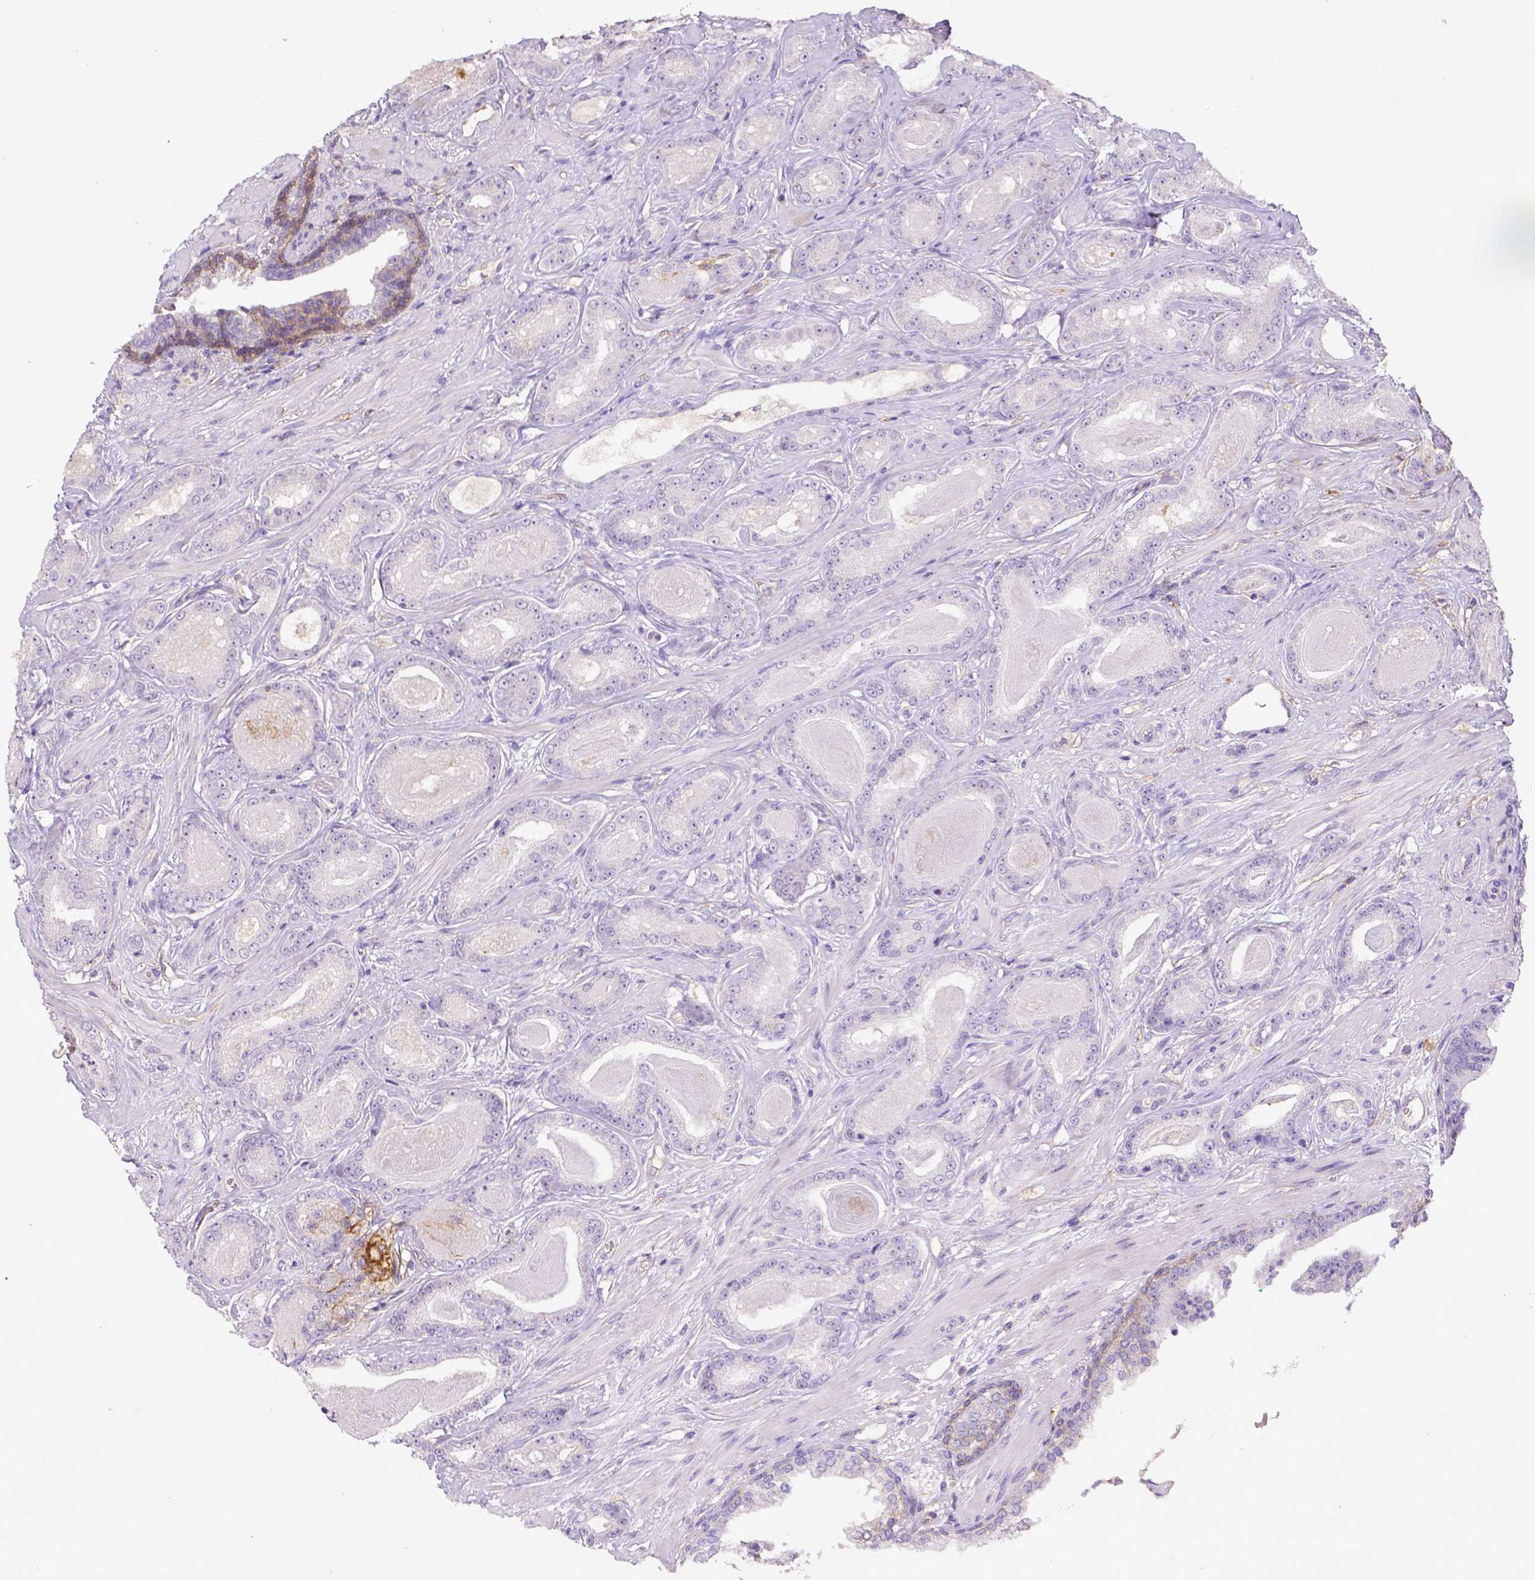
{"staining": {"intensity": "negative", "quantity": "none", "location": "none"}, "tissue": "prostate cancer", "cell_type": "Tumor cells", "image_type": "cancer", "snomed": [{"axis": "morphology", "description": "Adenocarcinoma, Low grade"}, {"axis": "topography", "description": "Prostate"}], "caption": "The histopathology image exhibits no significant expression in tumor cells of prostate cancer (low-grade adenocarcinoma).", "gene": "CD40", "patient": {"sex": "male", "age": 61}}